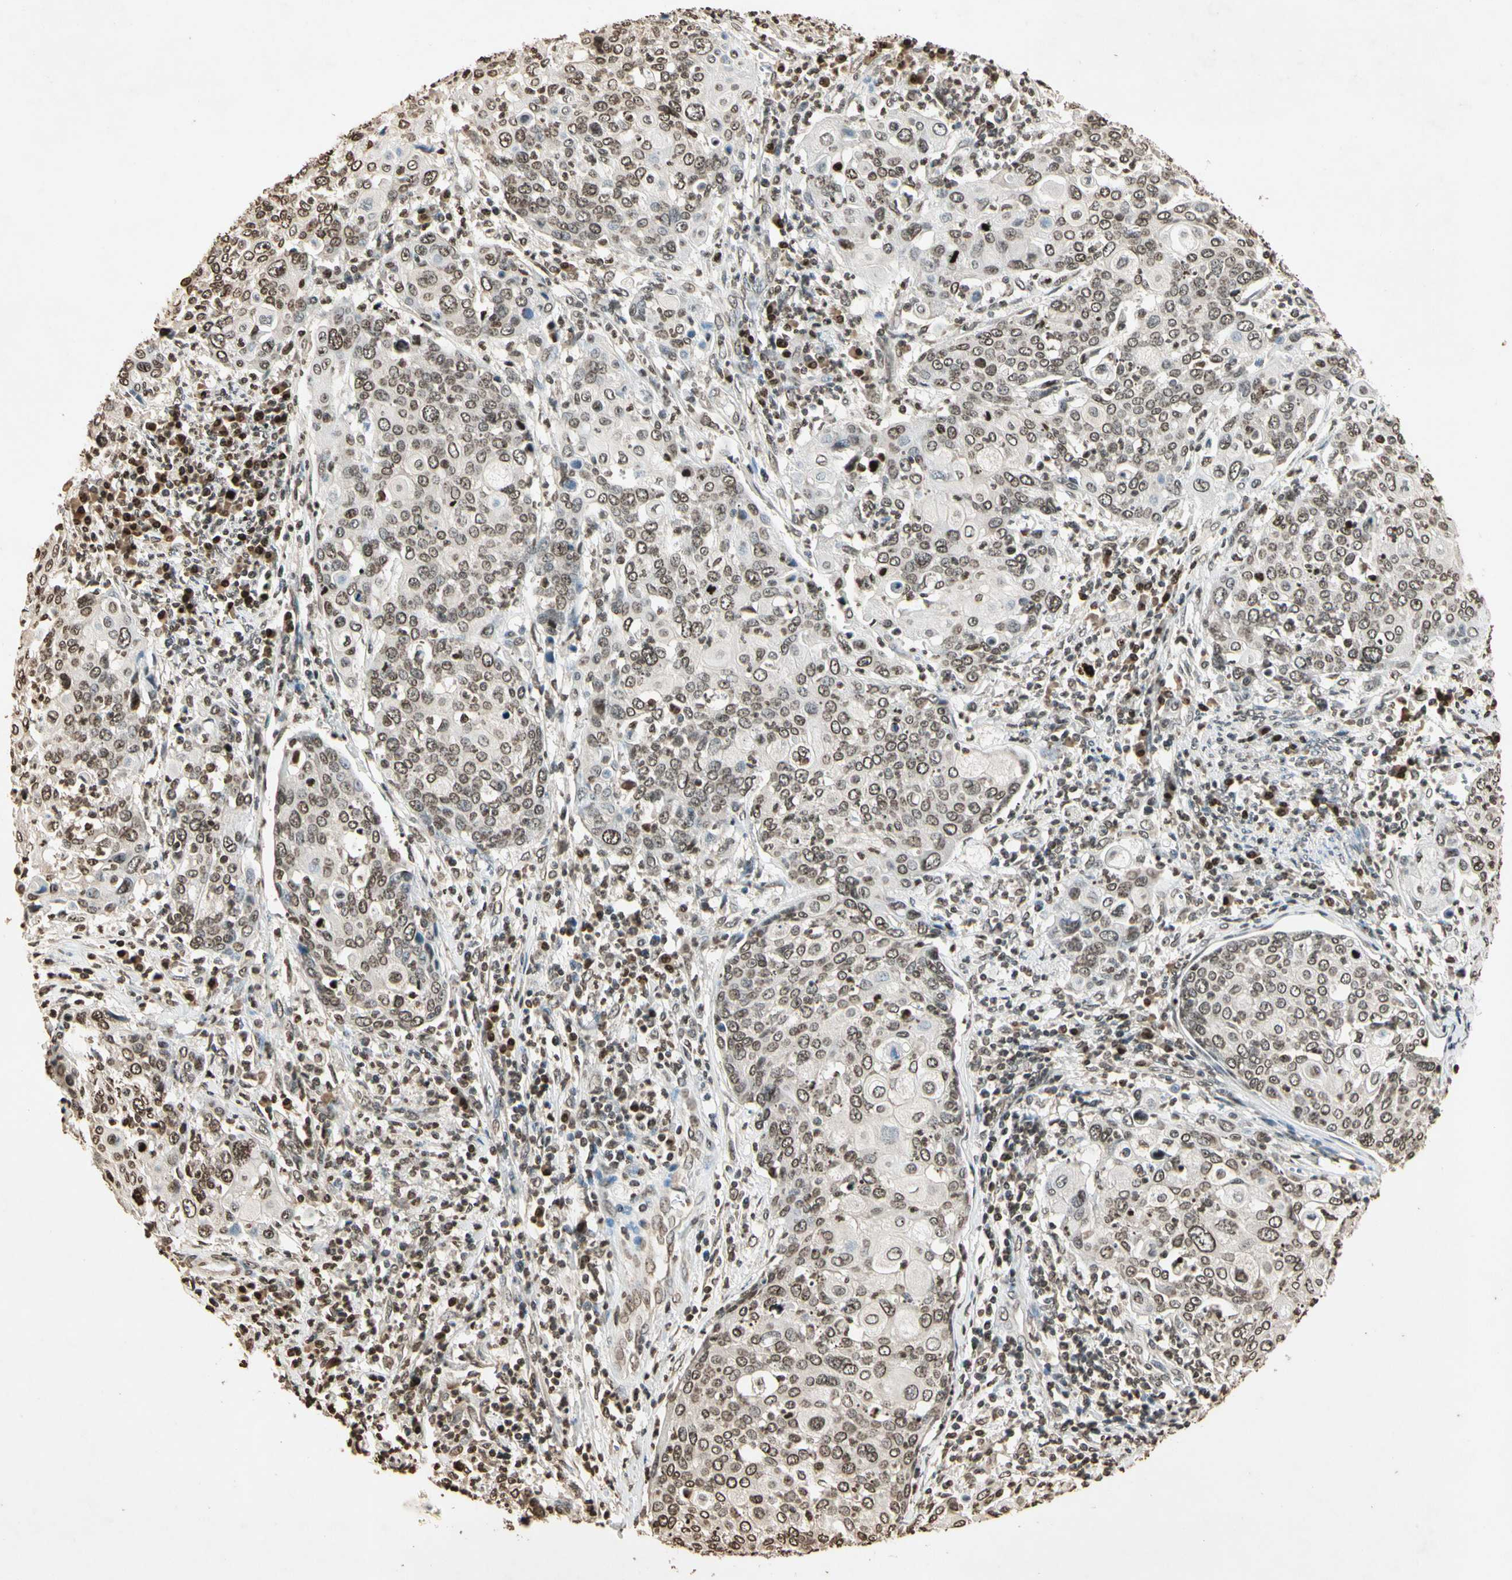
{"staining": {"intensity": "weak", "quantity": "25%-75%", "location": "nuclear"}, "tissue": "cervical cancer", "cell_type": "Tumor cells", "image_type": "cancer", "snomed": [{"axis": "morphology", "description": "Squamous cell carcinoma, NOS"}, {"axis": "topography", "description": "Cervix"}], "caption": "Human squamous cell carcinoma (cervical) stained for a protein (brown) shows weak nuclear positive positivity in about 25%-75% of tumor cells.", "gene": "TOP1", "patient": {"sex": "female", "age": 40}}